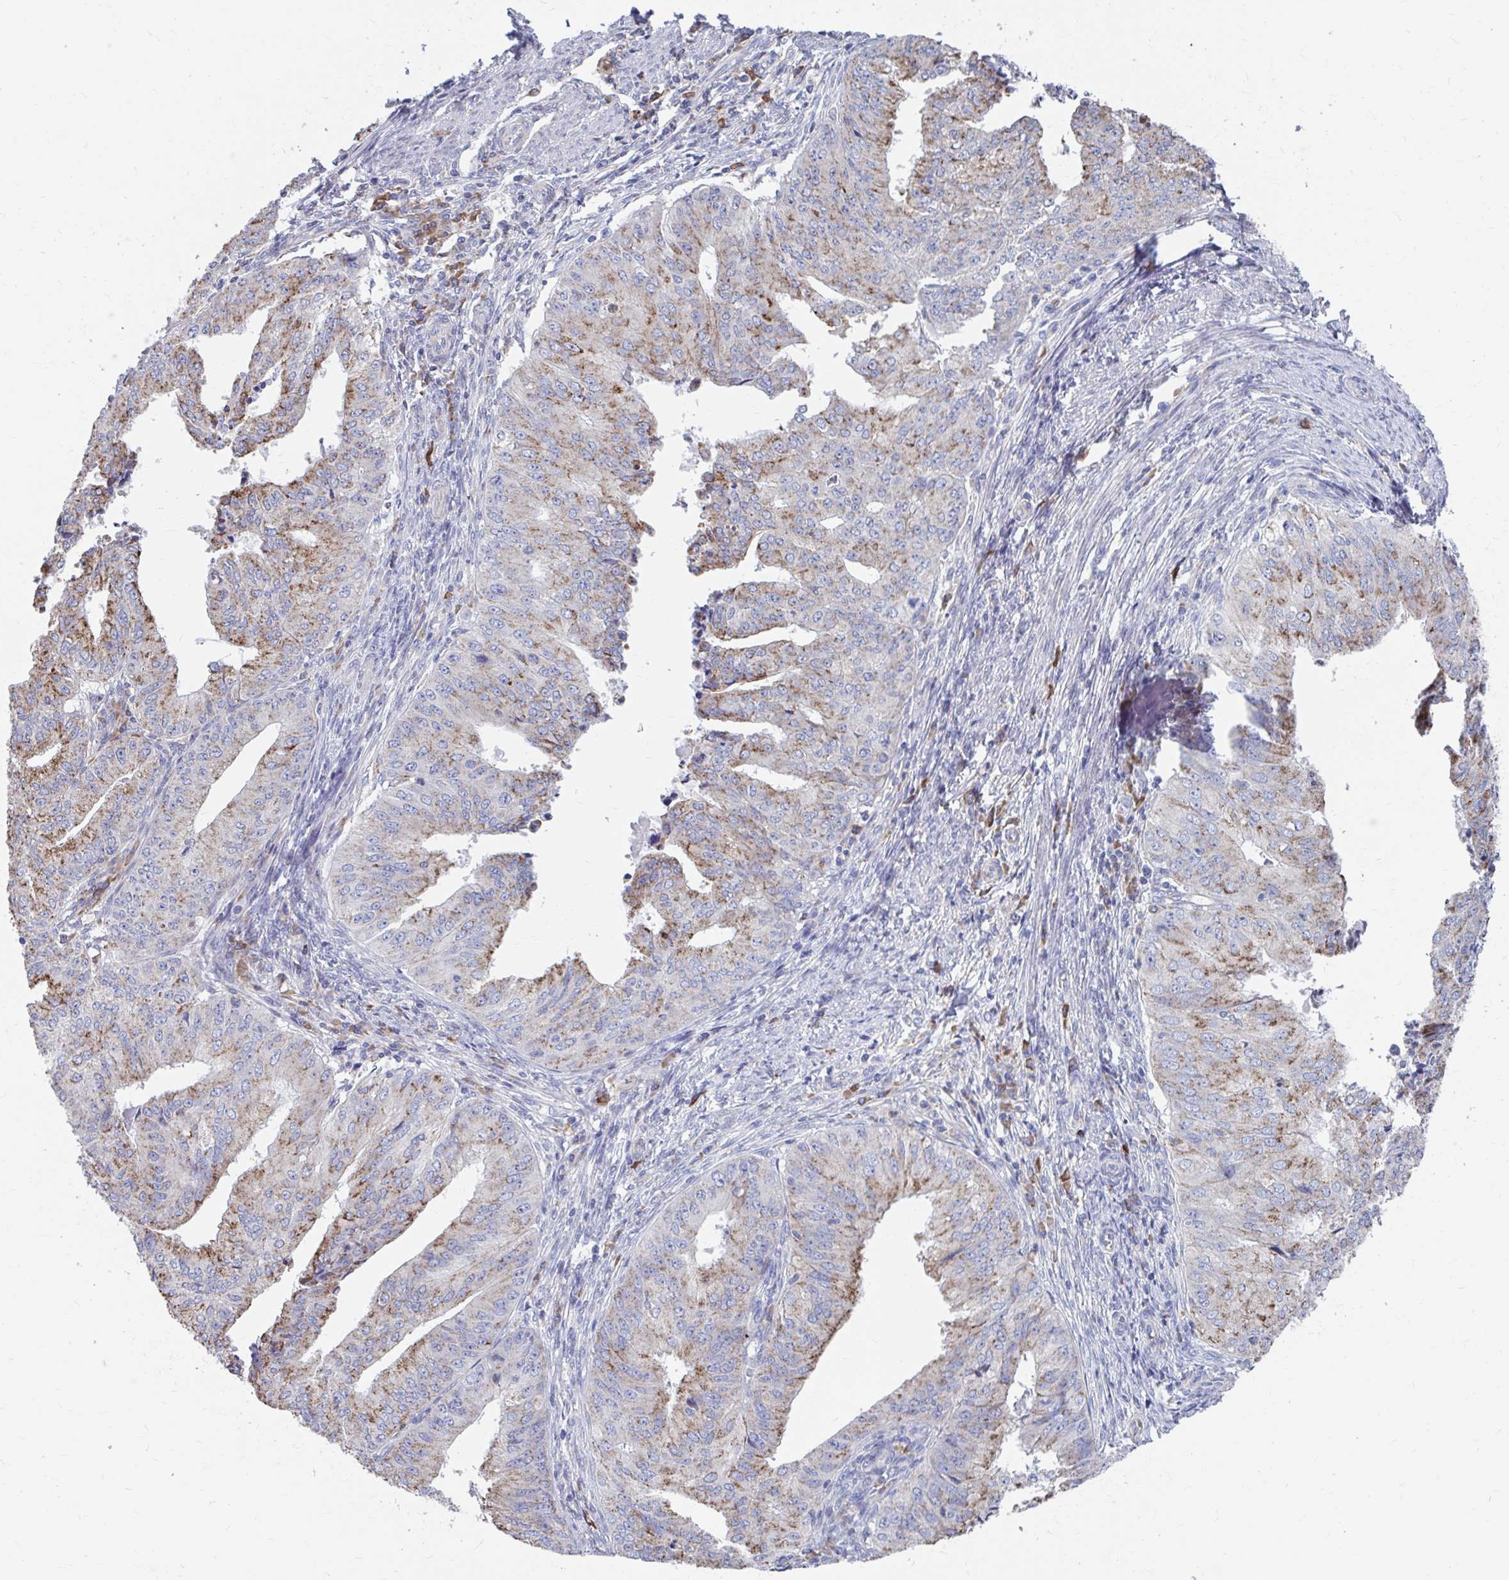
{"staining": {"intensity": "moderate", "quantity": "25%-75%", "location": "cytoplasmic/membranous"}, "tissue": "endometrial cancer", "cell_type": "Tumor cells", "image_type": "cancer", "snomed": [{"axis": "morphology", "description": "Adenocarcinoma, NOS"}, {"axis": "topography", "description": "Endometrium"}], "caption": "Human adenocarcinoma (endometrial) stained with a protein marker displays moderate staining in tumor cells.", "gene": "FKBP2", "patient": {"sex": "female", "age": 50}}